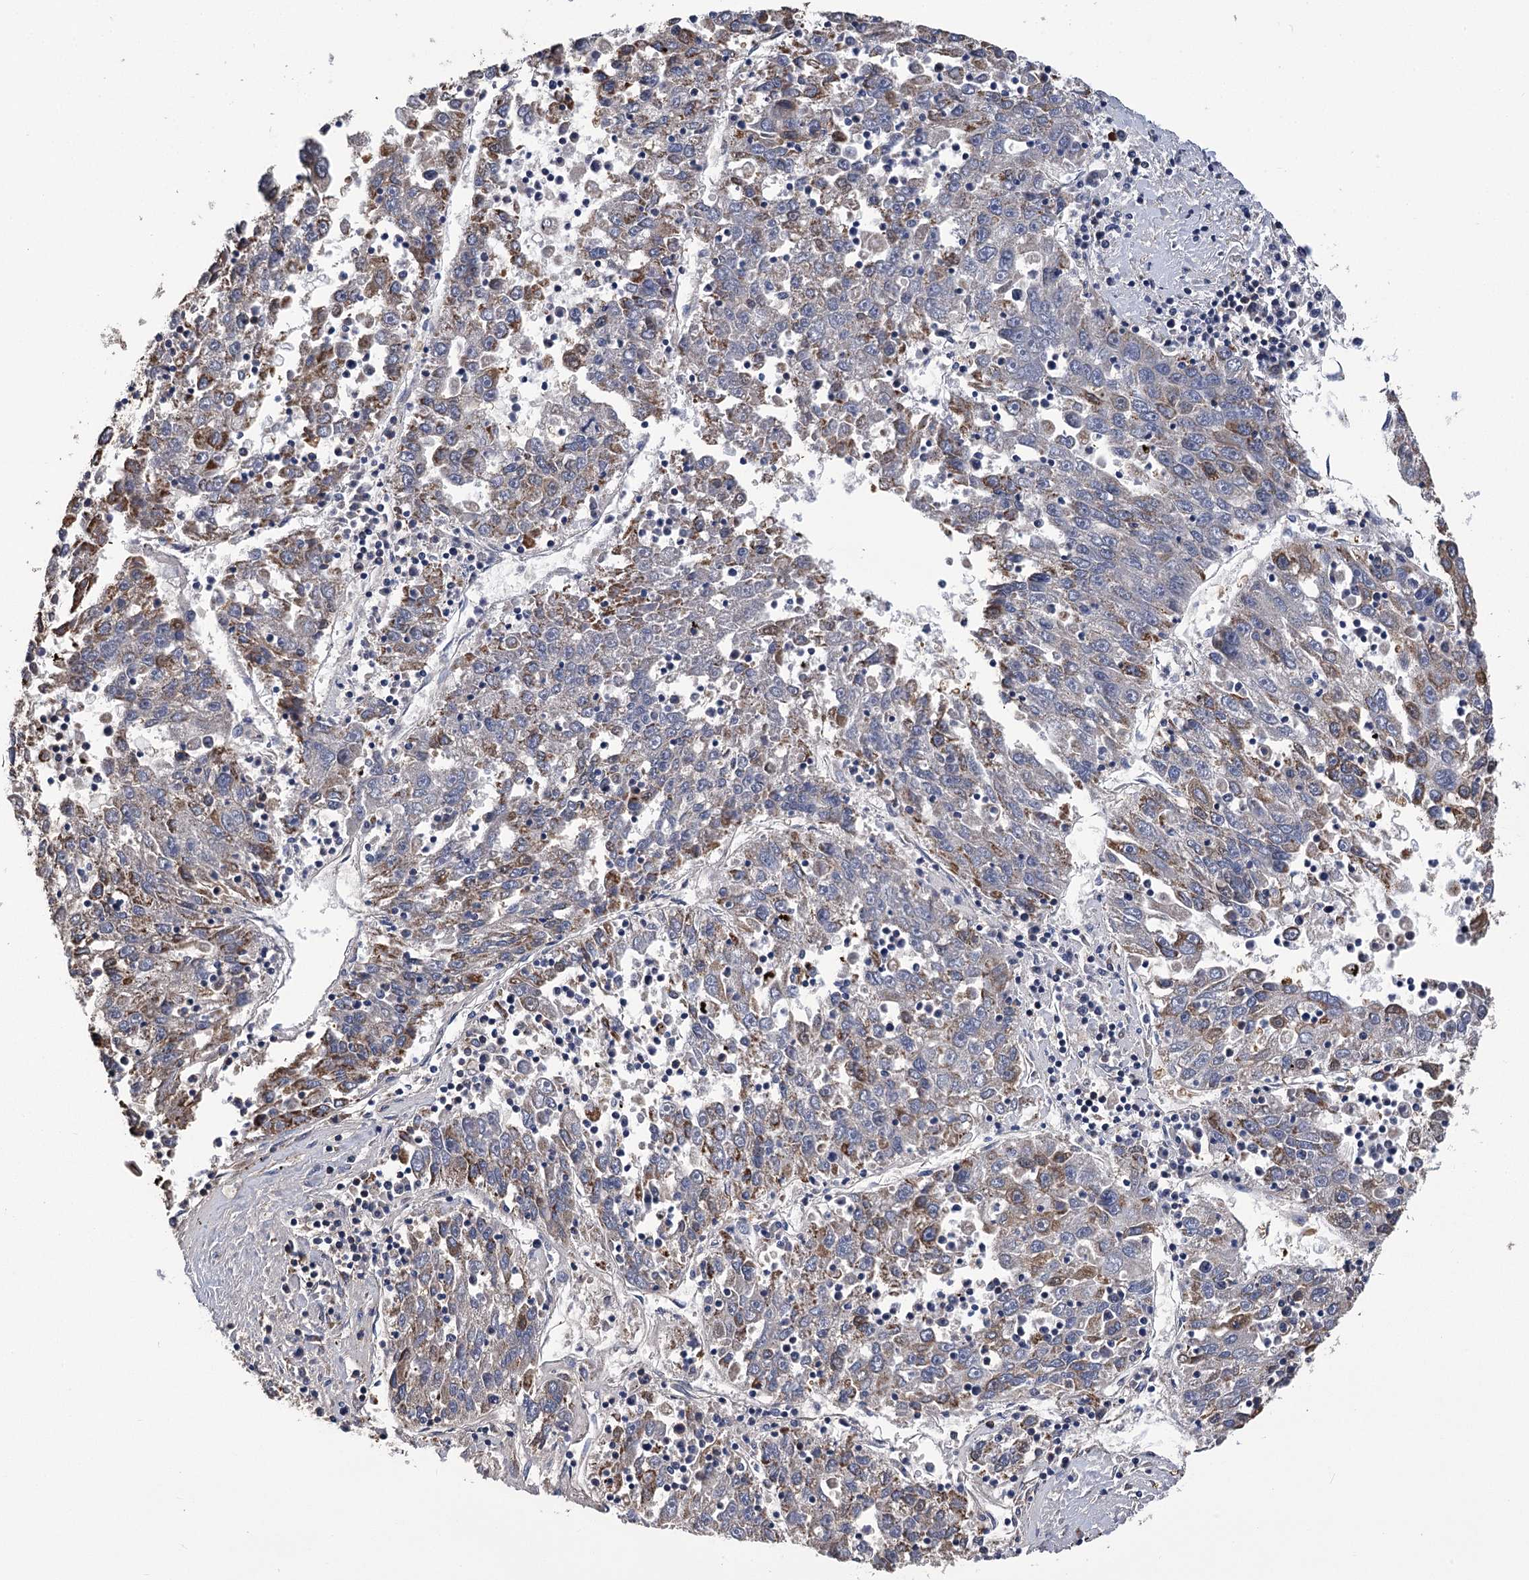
{"staining": {"intensity": "moderate", "quantity": "25%-75%", "location": "cytoplasmic/membranous"}, "tissue": "liver cancer", "cell_type": "Tumor cells", "image_type": "cancer", "snomed": [{"axis": "morphology", "description": "Carcinoma, Hepatocellular, NOS"}, {"axis": "topography", "description": "Liver"}], "caption": "The photomicrograph shows staining of liver cancer, revealing moderate cytoplasmic/membranous protein positivity (brown color) within tumor cells.", "gene": "CCDC73", "patient": {"sex": "male", "age": 49}}